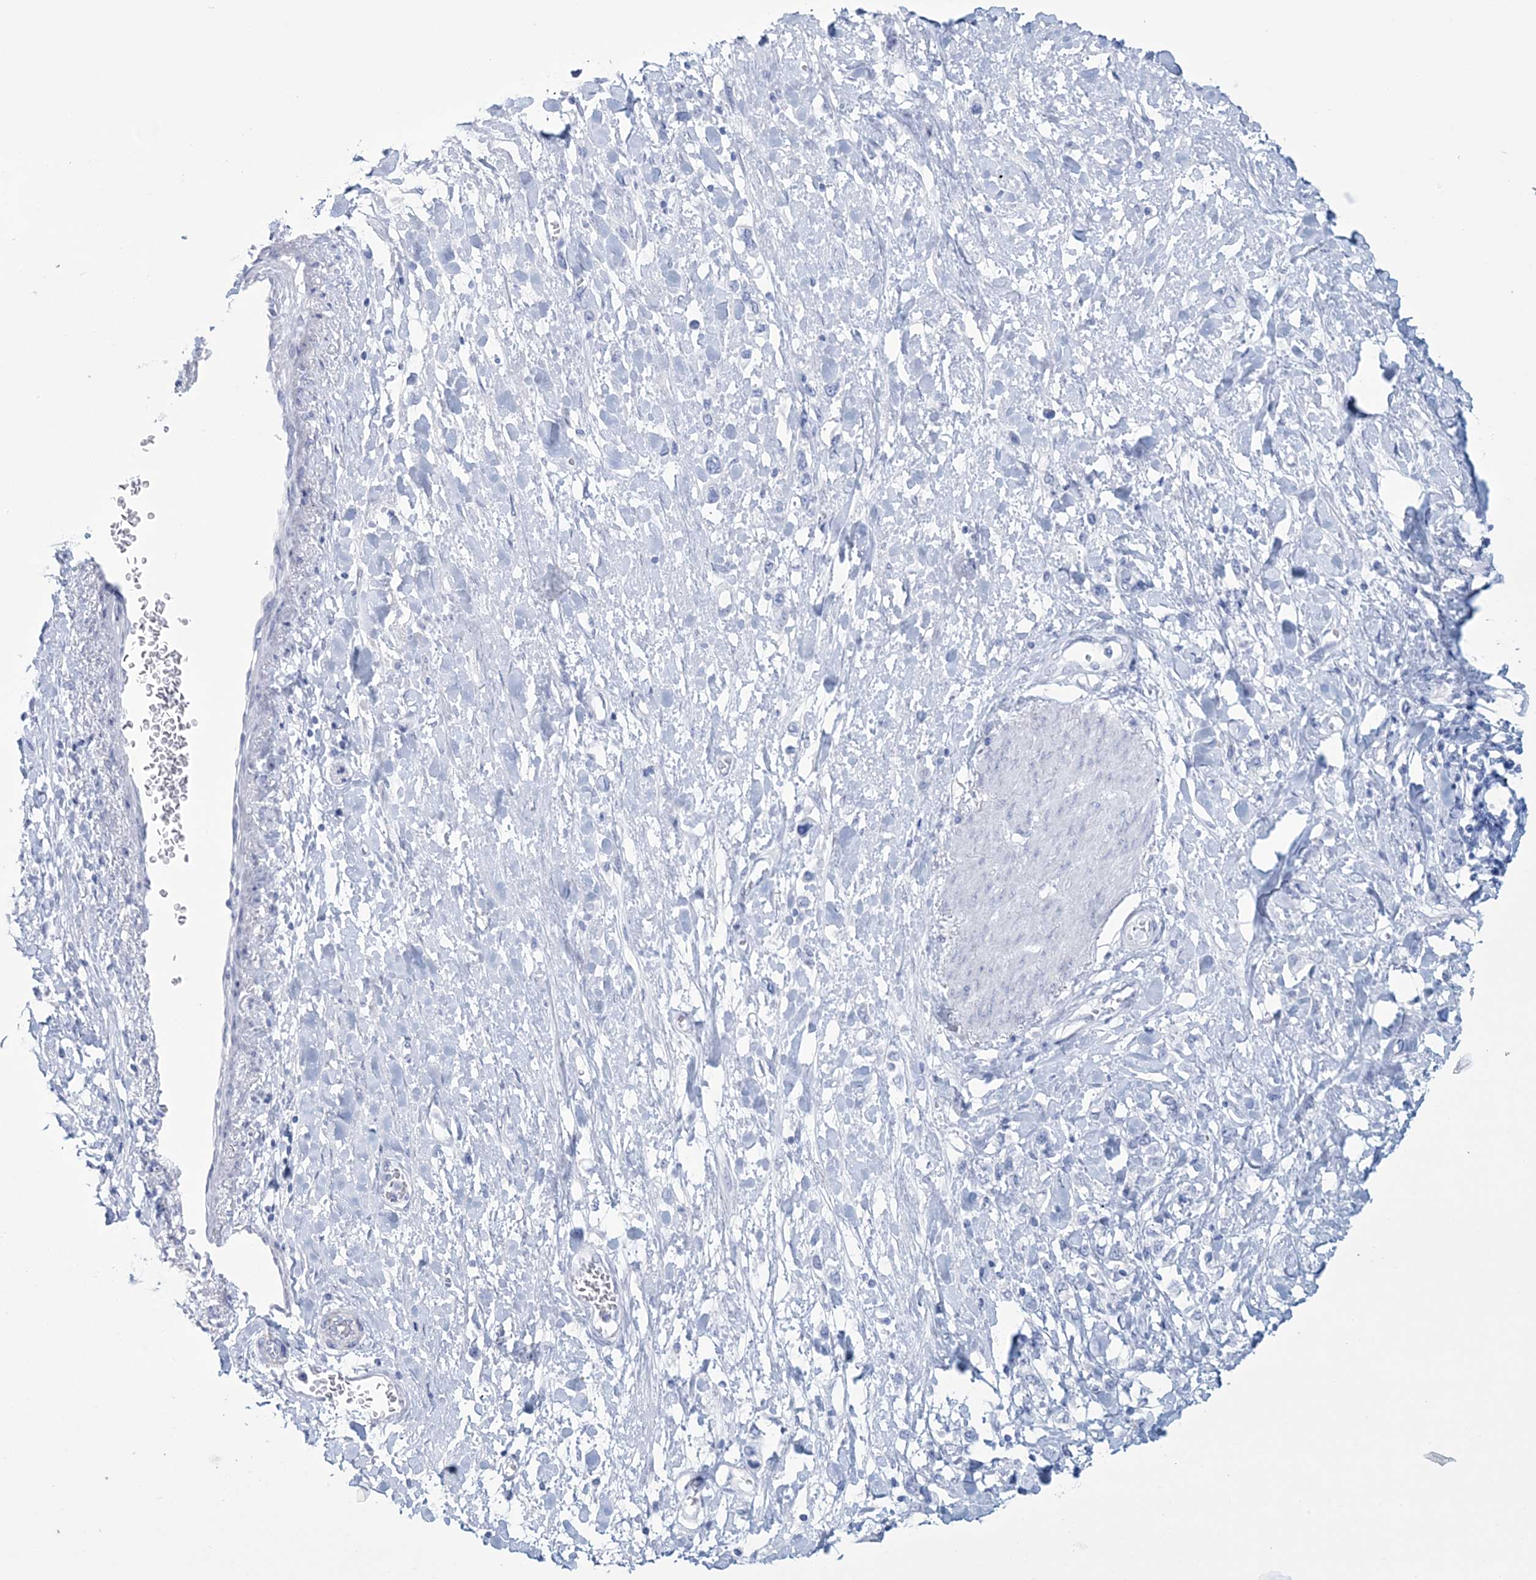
{"staining": {"intensity": "negative", "quantity": "none", "location": "none"}, "tissue": "stomach cancer", "cell_type": "Tumor cells", "image_type": "cancer", "snomed": [{"axis": "morphology", "description": "Adenocarcinoma, NOS"}, {"axis": "topography", "description": "Stomach"}], "caption": "IHC photomicrograph of adenocarcinoma (stomach) stained for a protein (brown), which demonstrates no expression in tumor cells.", "gene": "DPCD", "patient": {"sex": "female", "age": 65}}